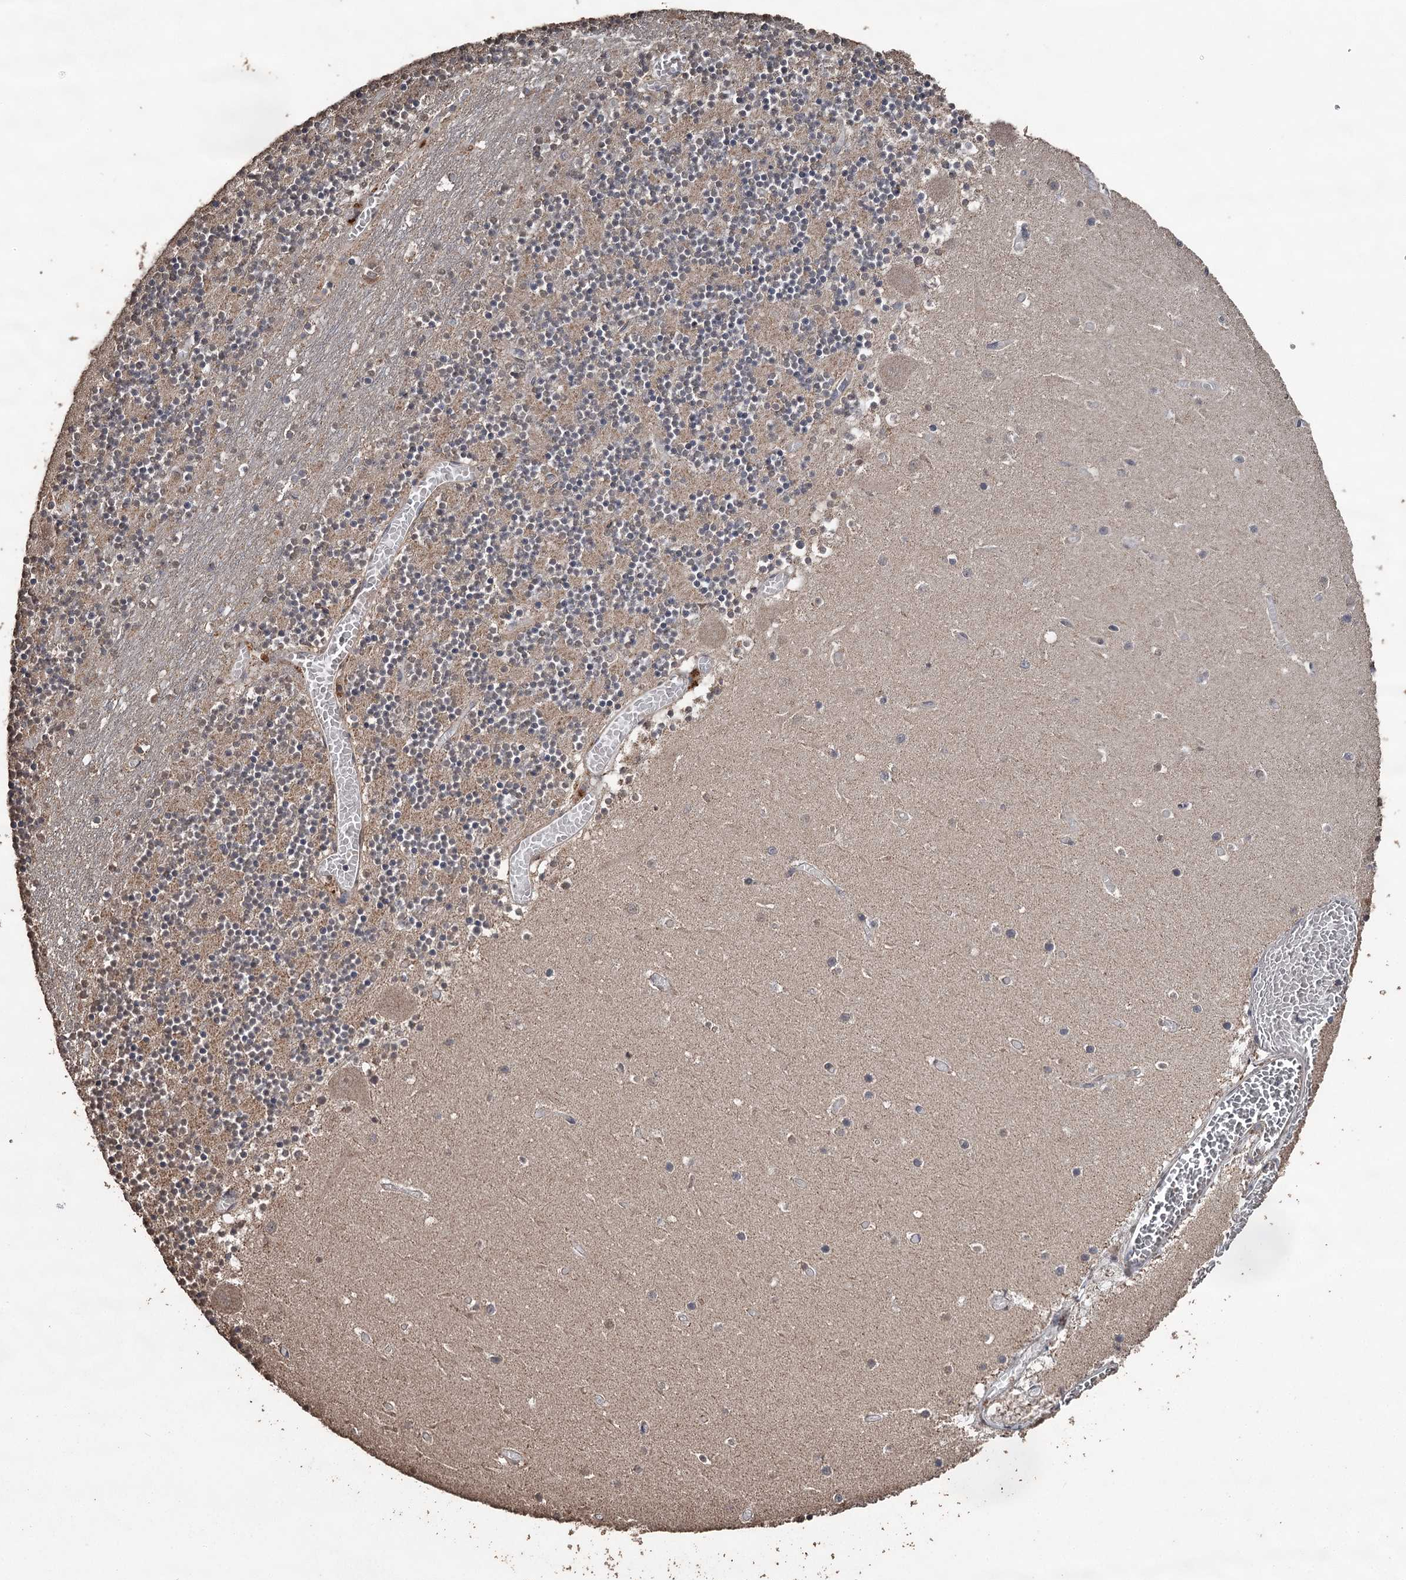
{"staining": {"intensity": "moderate", "quantity": "25%-75%", "location": "cytoplasmic/membranous"}, "tissue": "cerebellum", "cell_type": "Cells in granular layer", "image_type": "normal", "snomed": [{"axis": "morphology", "description": "Normal tissue, NOS"}, {"axis": "topography", "description": "Cerebellum"}], "caption": "Unremarkable cerebellum exhibits moderate cytoplasmic/membranous expression in approximately 25%-75% of cells in granular layer, visualized by immunohistochemistry.", "gene": "WIPI1", "patient": {"sex": "female", "age": 28}}